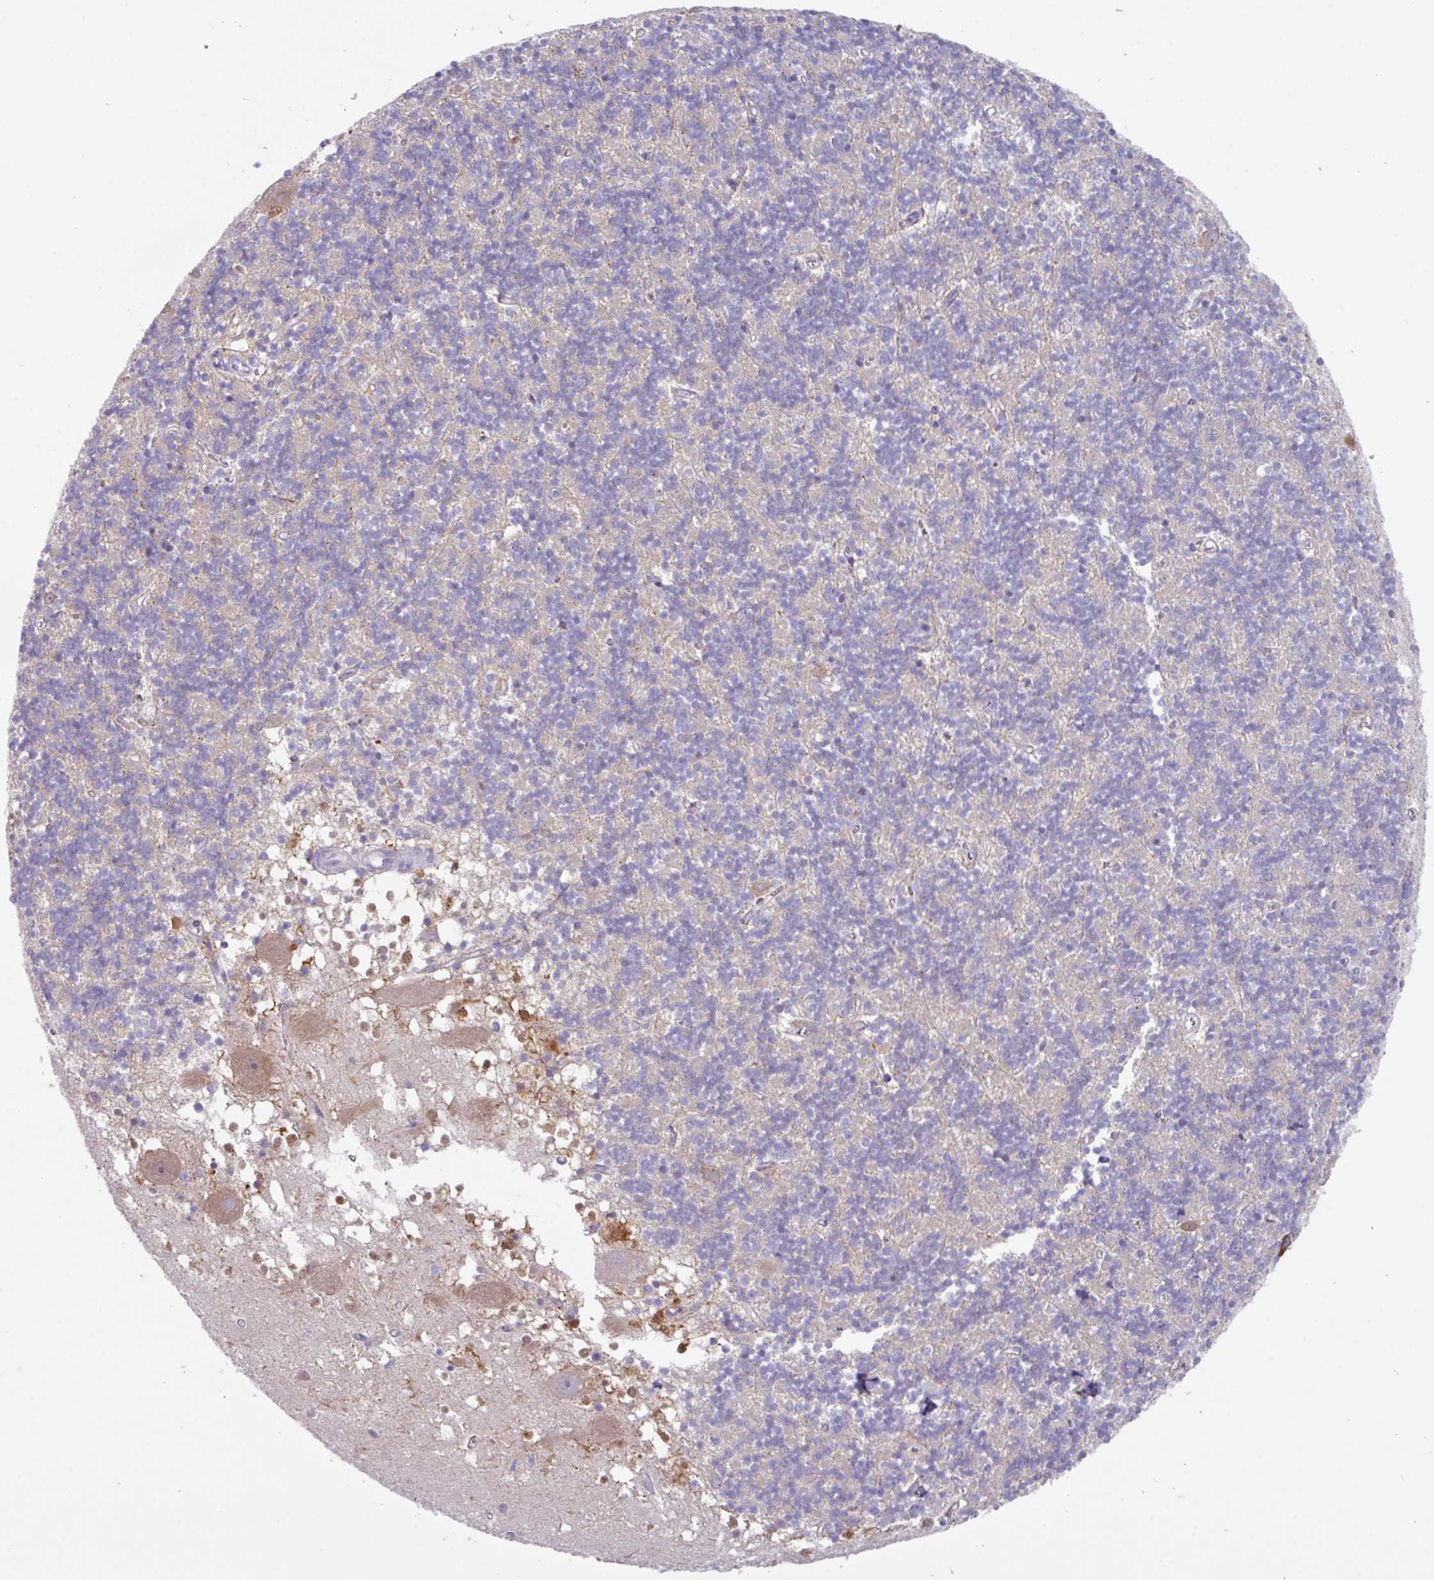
{"staining": {"intensity": "negative", "quantity": "none", "location": "none"}, "tissue": "cerebellum", "cell_type": "Cells in granular layer", "image_type": "normal", "snomed": [{"axis": "morphology", "description": "Normal tissue, NOS"}, {"axis": "topography", "description": "Cerebellum"}], "caption": "Cerebellum was stained to show a protein in brown. There is no significant expression in cells in granular layer. The staining is performed using DAB brown chromogen with nuclei counter-stained in using hematoxylin.", "gene": "ZNF524", "patient": {"sex": "male", "age": 54}}